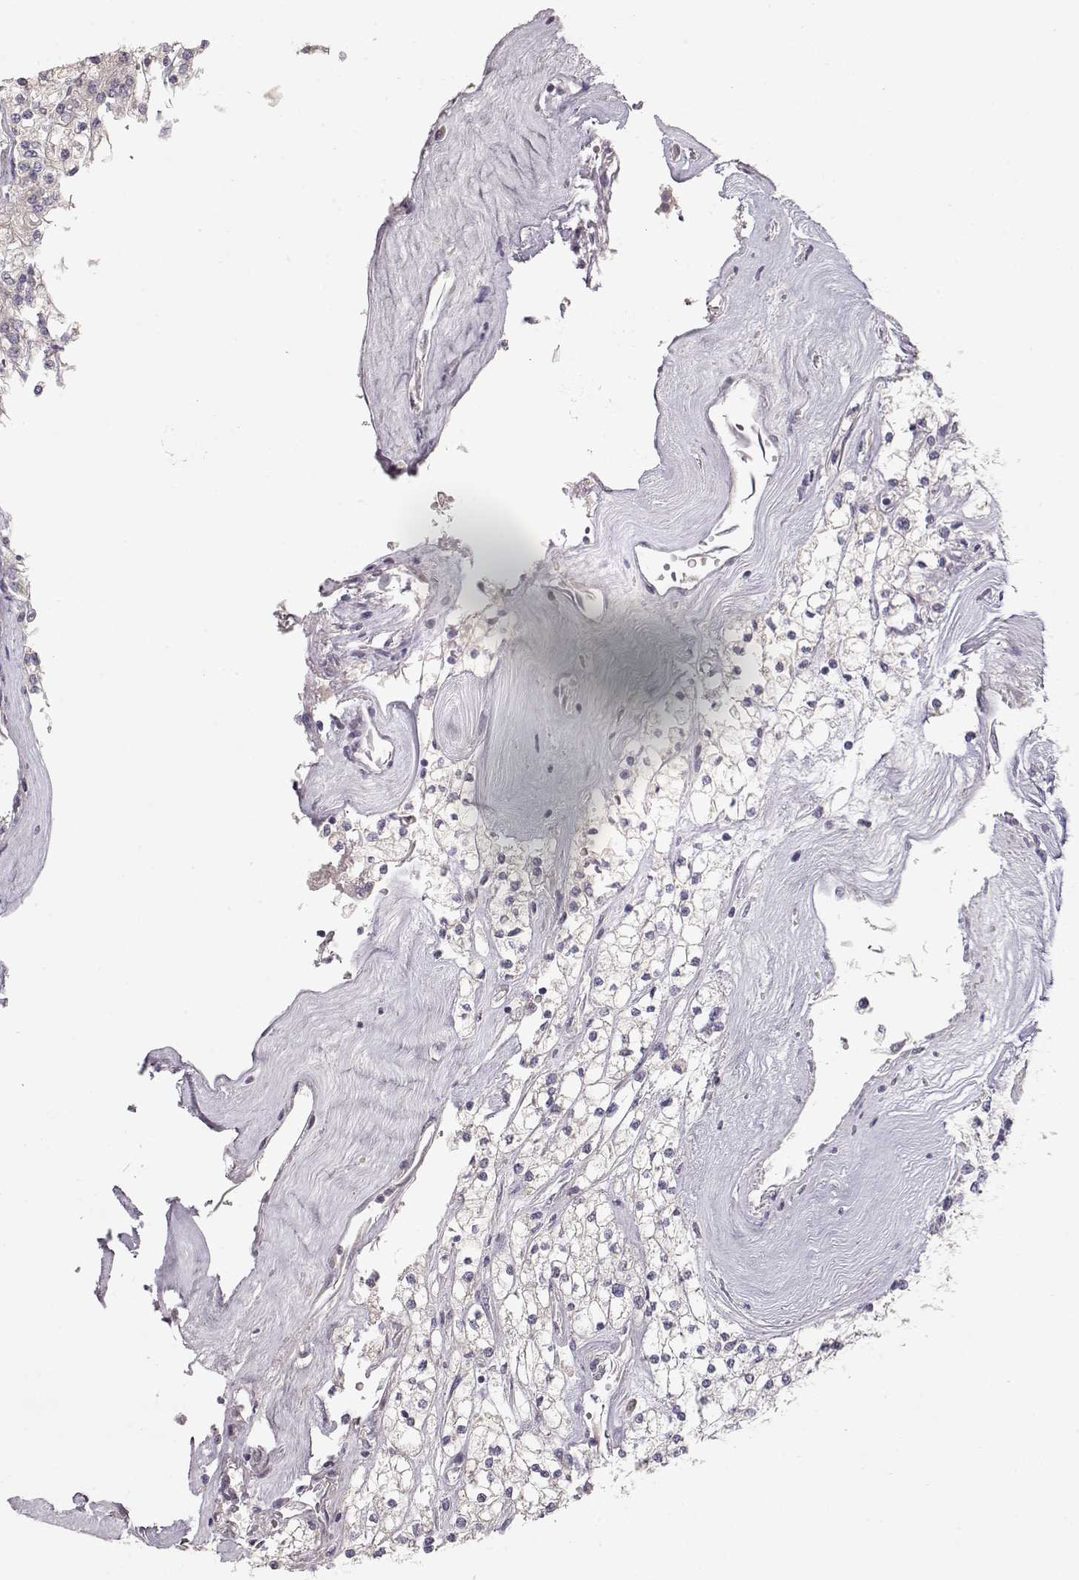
{"staining": {"intensity": "negative", "quantity": "none", "location": "none"}, "tissue": "renal cancer", "cell_type": "Tumor cells", "image_type": "cancer", "snomed": [{"axis": "morphology", "description": "Adenocarcinoma, NOS"}, {"axis": "topography", "description": "Kidney"}], "caption": "Immunohistochemistry (IHC) histopathology image of neoplastic tissue: renal cancer (adenocarcinoma) stained with DAB demonstrates no significant protein positivity in tumor cells.", "gene": "ARHGAP8", "patient": {"sex": "male", "age": 80}}